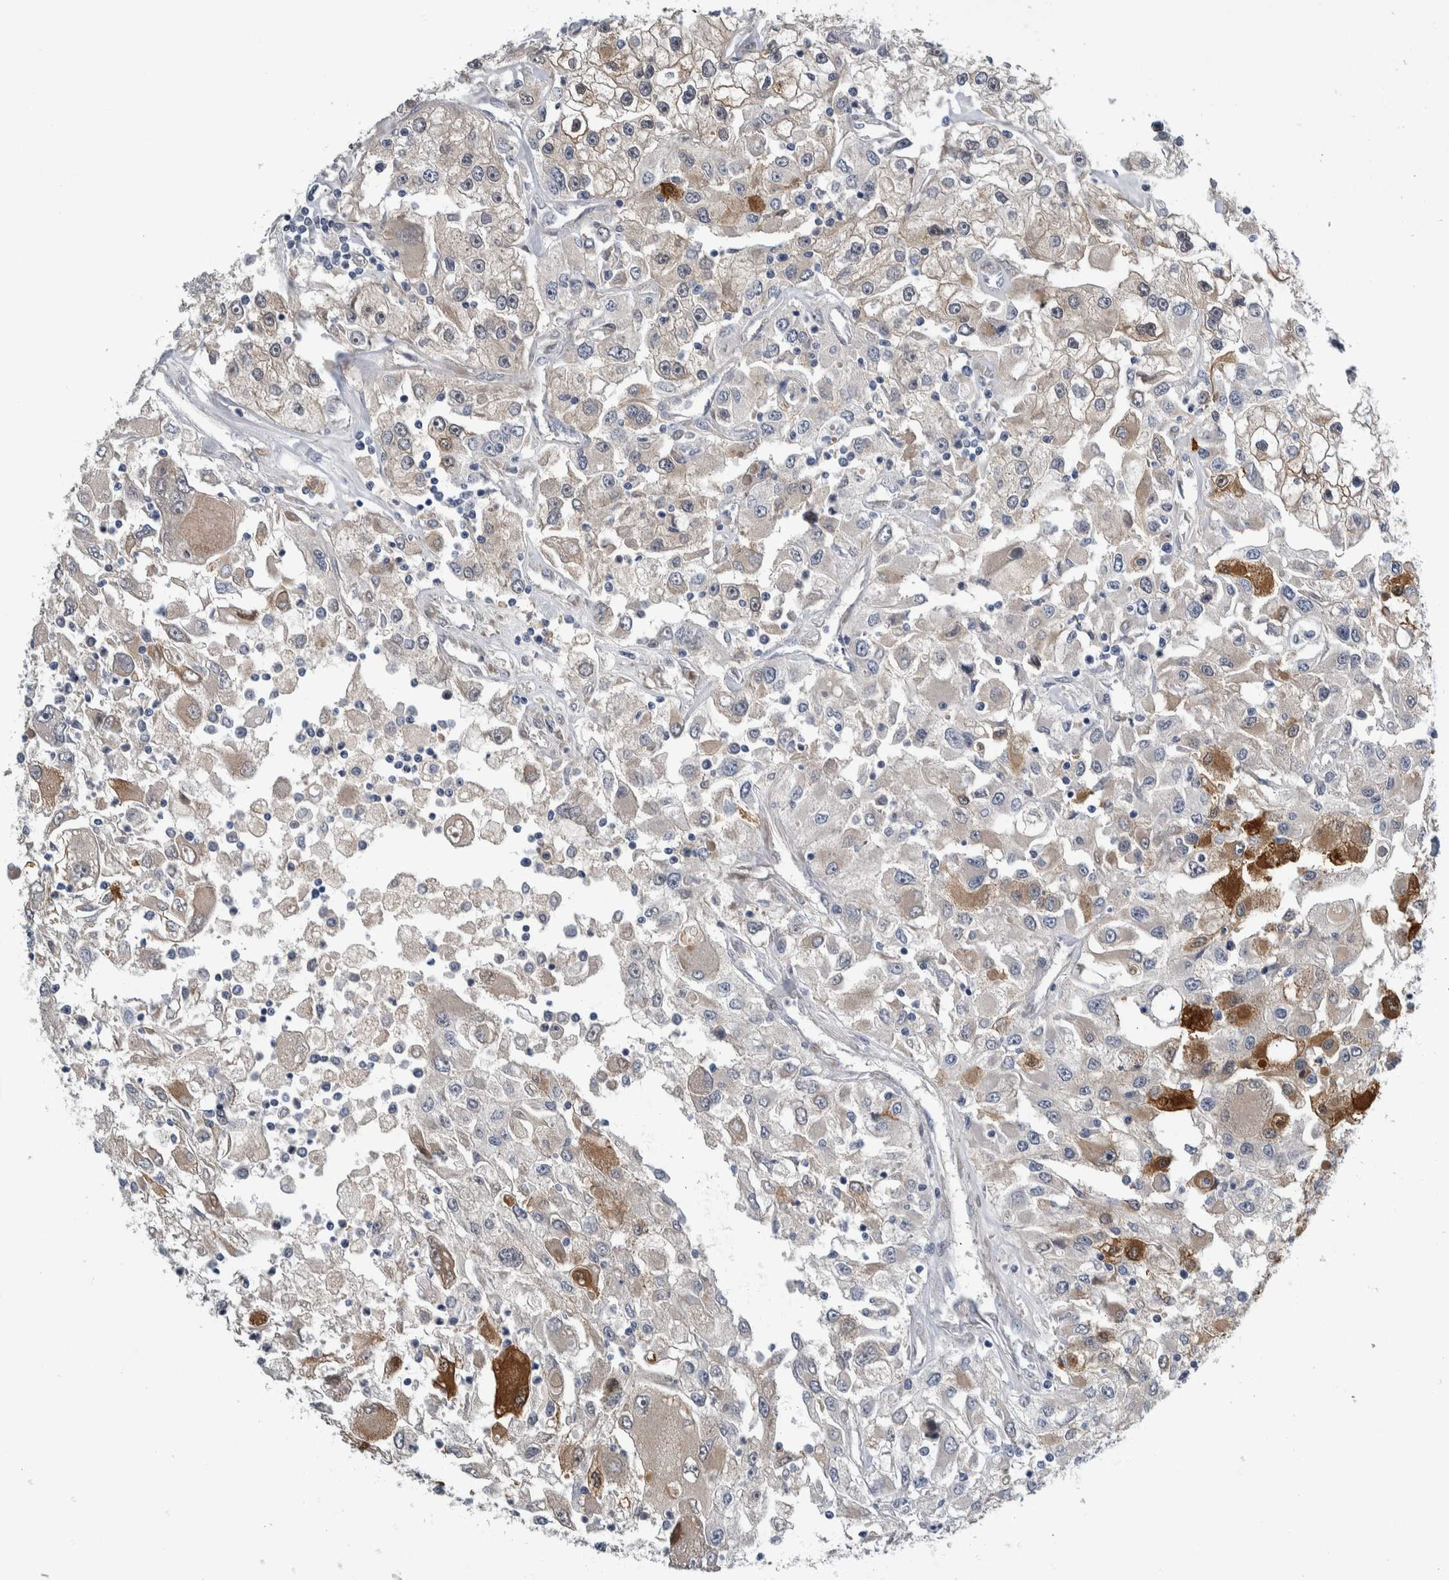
{"staining": {"intensity": "moderate", "quantity": "<25%", "location": "cytoplasmic/membranous"}, "tissue": "renal cancer", "cell_type": "Tumor cells", "image_type": "cancer", "snomed": [{"axis": "morphology", "description": "Adenocarcinoma, NOS"}, {"axis": "topography", "description": "Kidney"}], "caption": "A micrograph of renal cancer (adenocarcinoma) stained for a protein exhibits moderate cytoplasmic/membranous brown staining in tumor cells.", "gene": "COL14A1", "patient": {"sex": "female", "age": 52}}